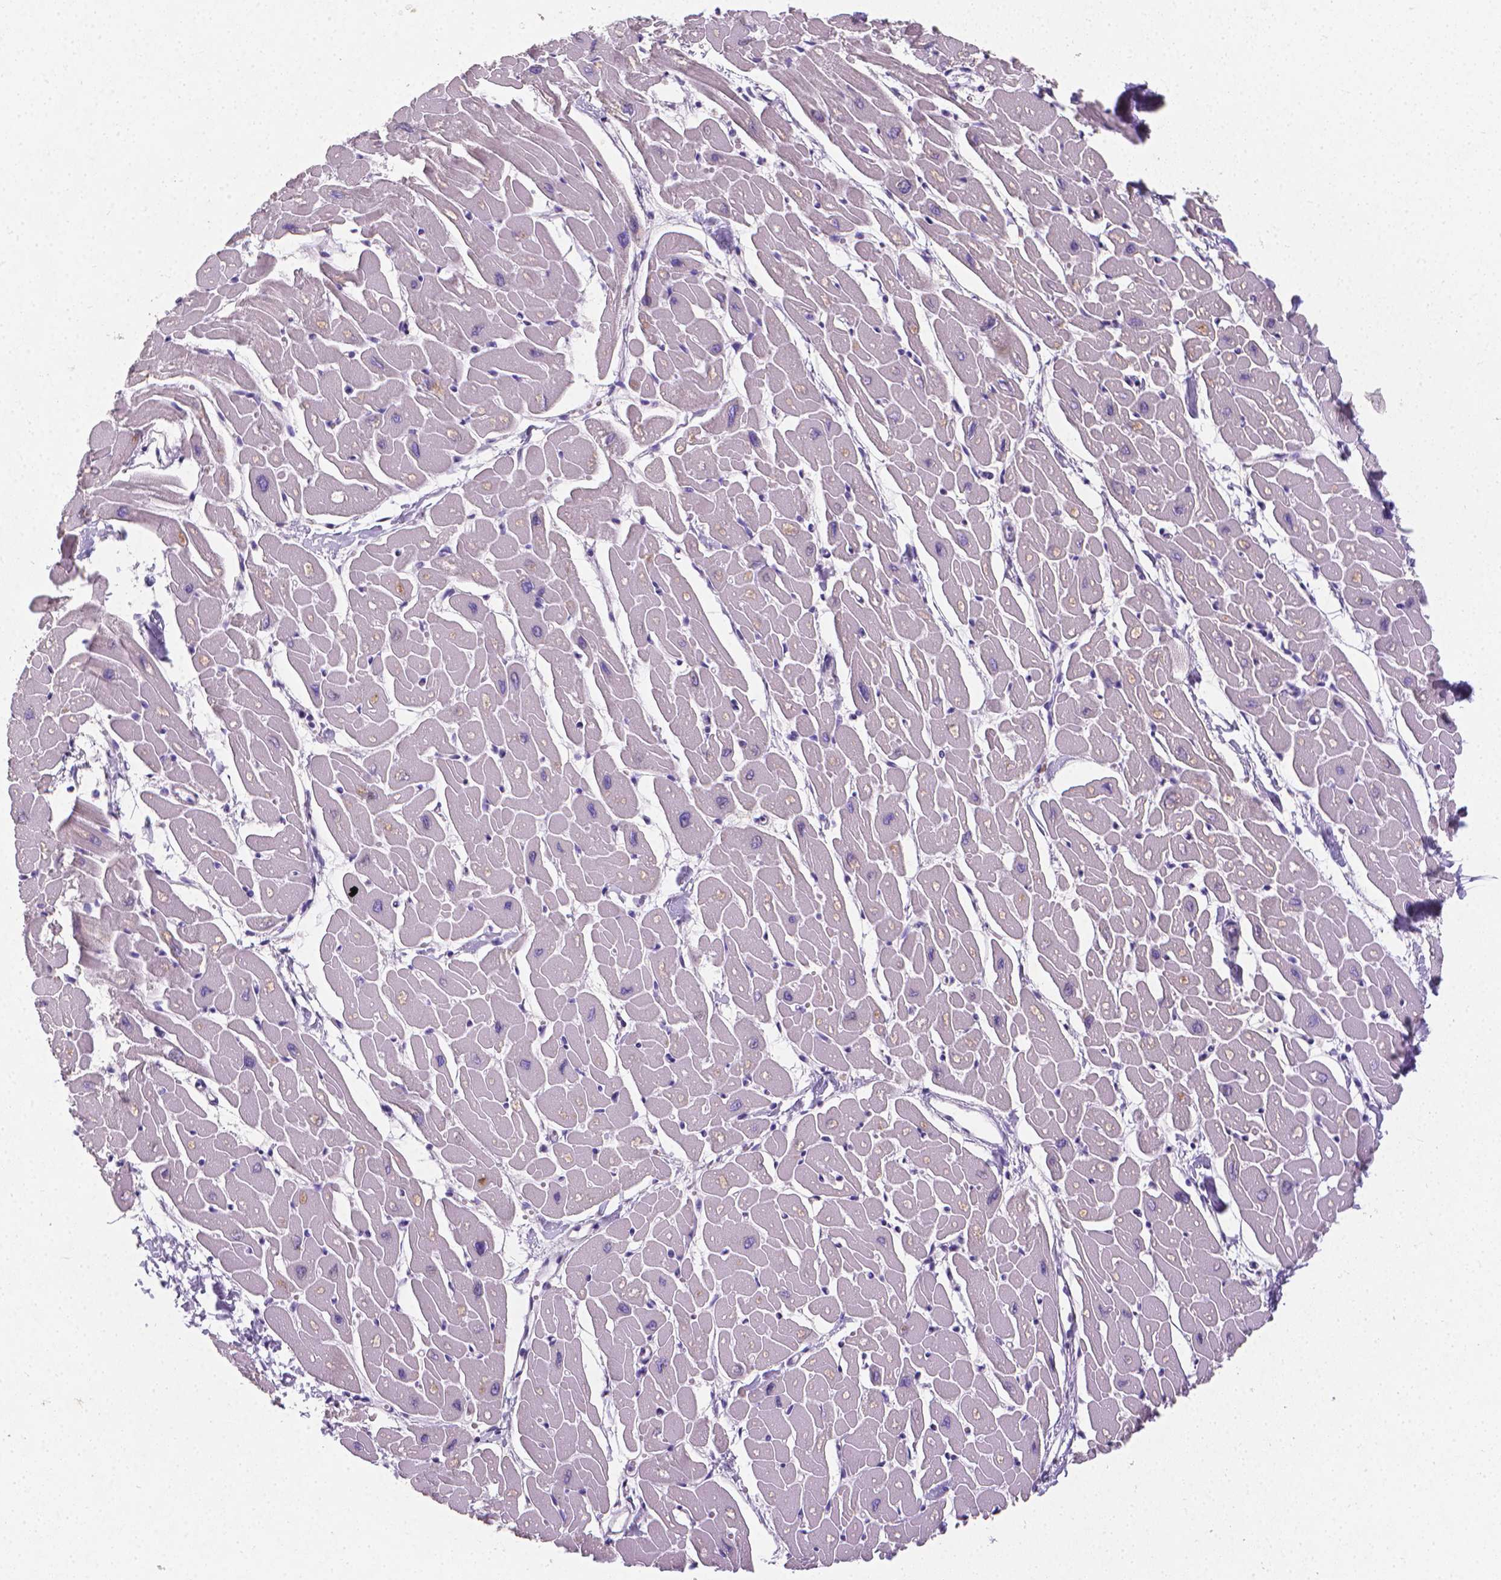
{"staining": {"intensity": "negative", "quantity": "none", "location": "none"}, "tissue": "heart muscle", "cell_type": "Cardiomyocytes", "image_type": "normal", "snomed": [{"axis": "morphology", "description": "Normal tissue, NOS"}, {"axis": "topography", "description": "Heart"}], "caption": "A histopathology image of heart muscle stained for a protein shows no brown staining in cardiomyocytes. Nuclei are stained in blue.", "gene": "XPNPEP2", "patient": {"sex": "male", "age": 57}}